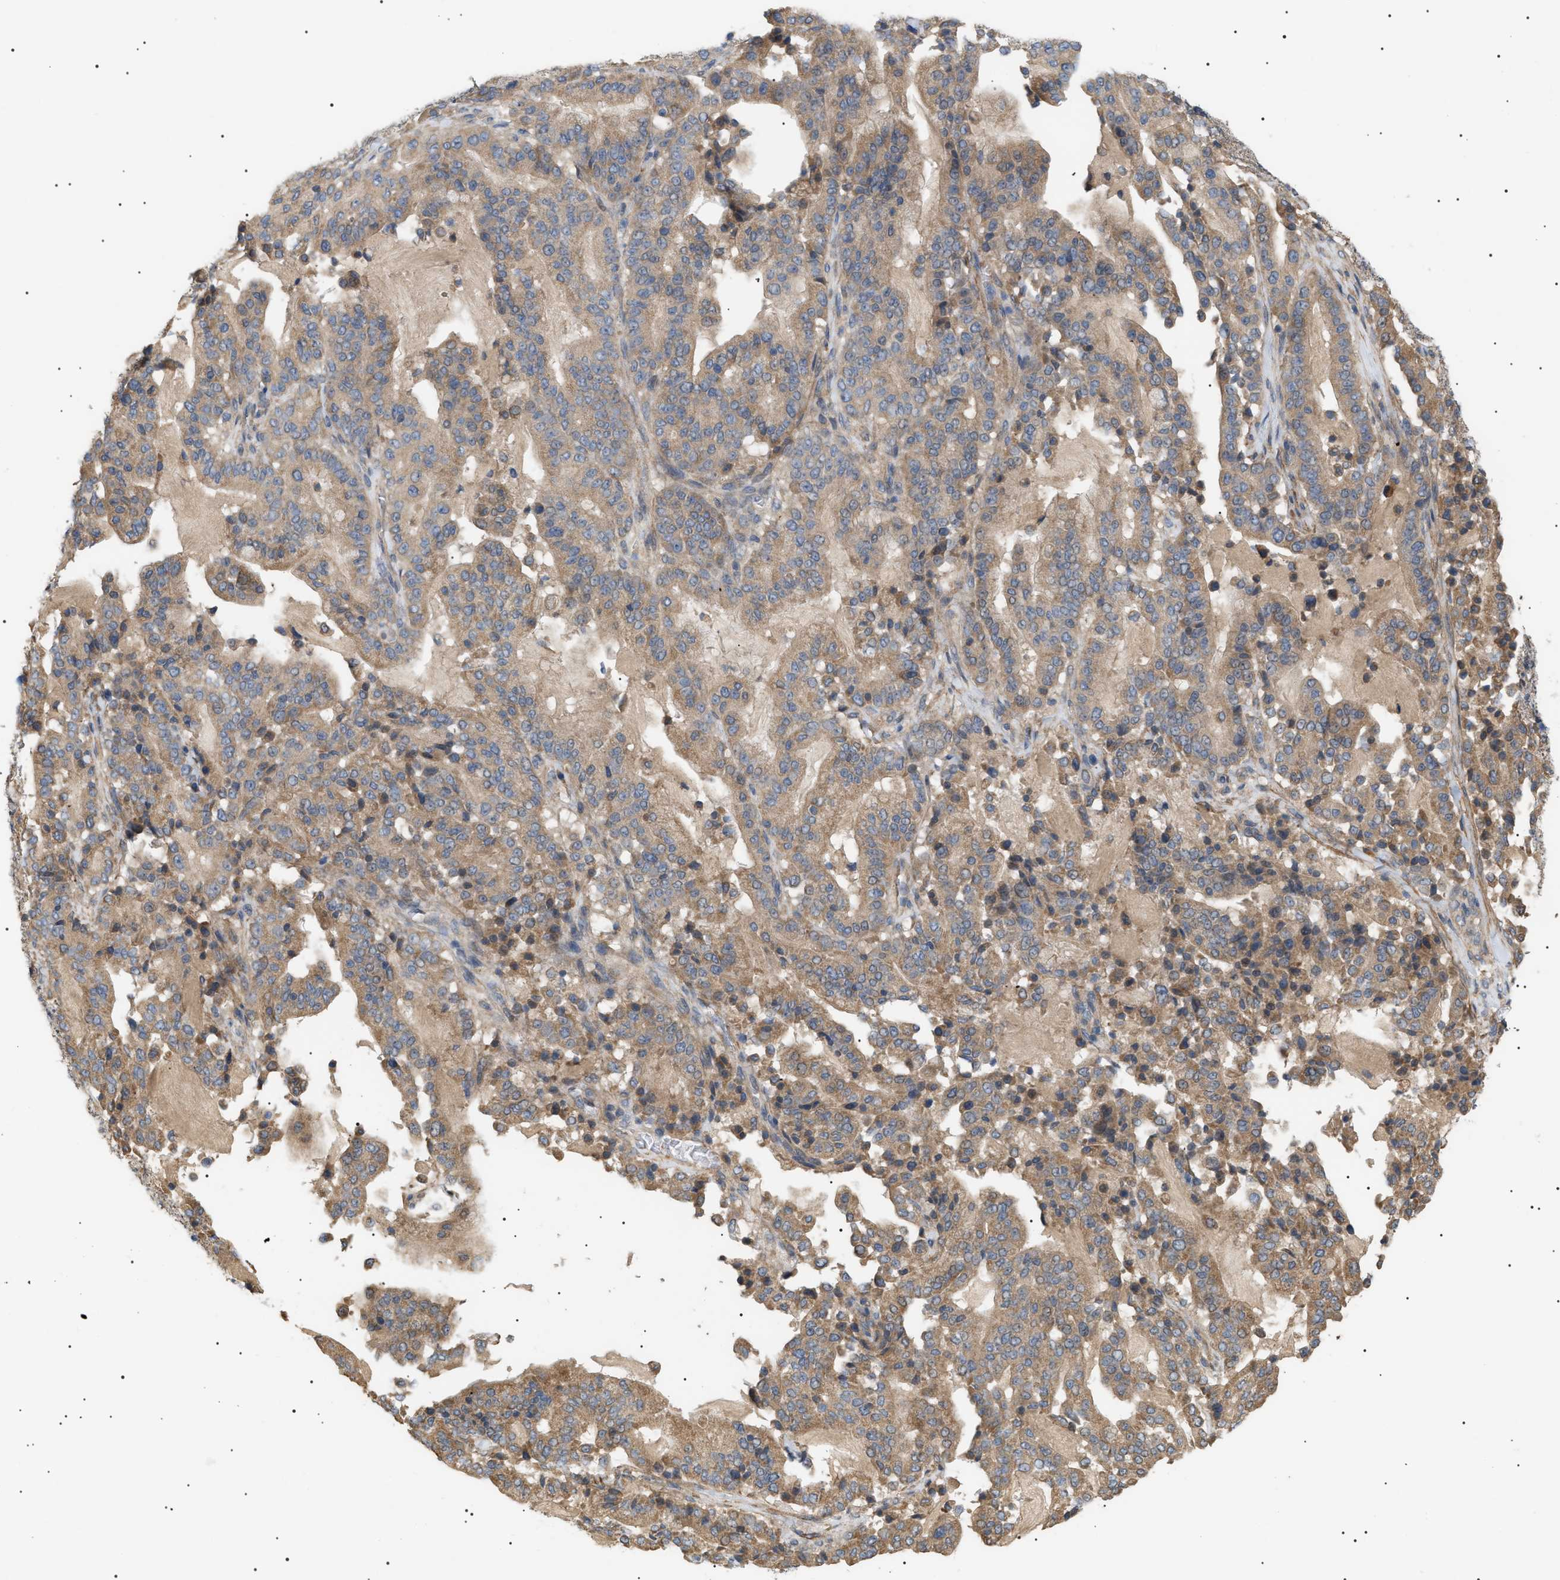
{"staining": {"intensity": "moderate", "quantity": ">75%", "location": "cytoplasmic/membranous"}, "tissue": "pancreatic cancer", "cell_type": "Tumor cells", "image_type": "cancer", "snomed": [{"axis": "morphology", "description": "Adenocarcinoma, NOS"}, {"axis": "topography", "description": "Pancreas"}], "caption": "This micrograph exhibits immunohistochemistry staining of human pancreatic cancer, with medium moderate cytoplasmic/membranous positivity in approximately >75% of tumor cells.", "gene": "IRS2", "patient": {"sex": "male", "age": 63}}